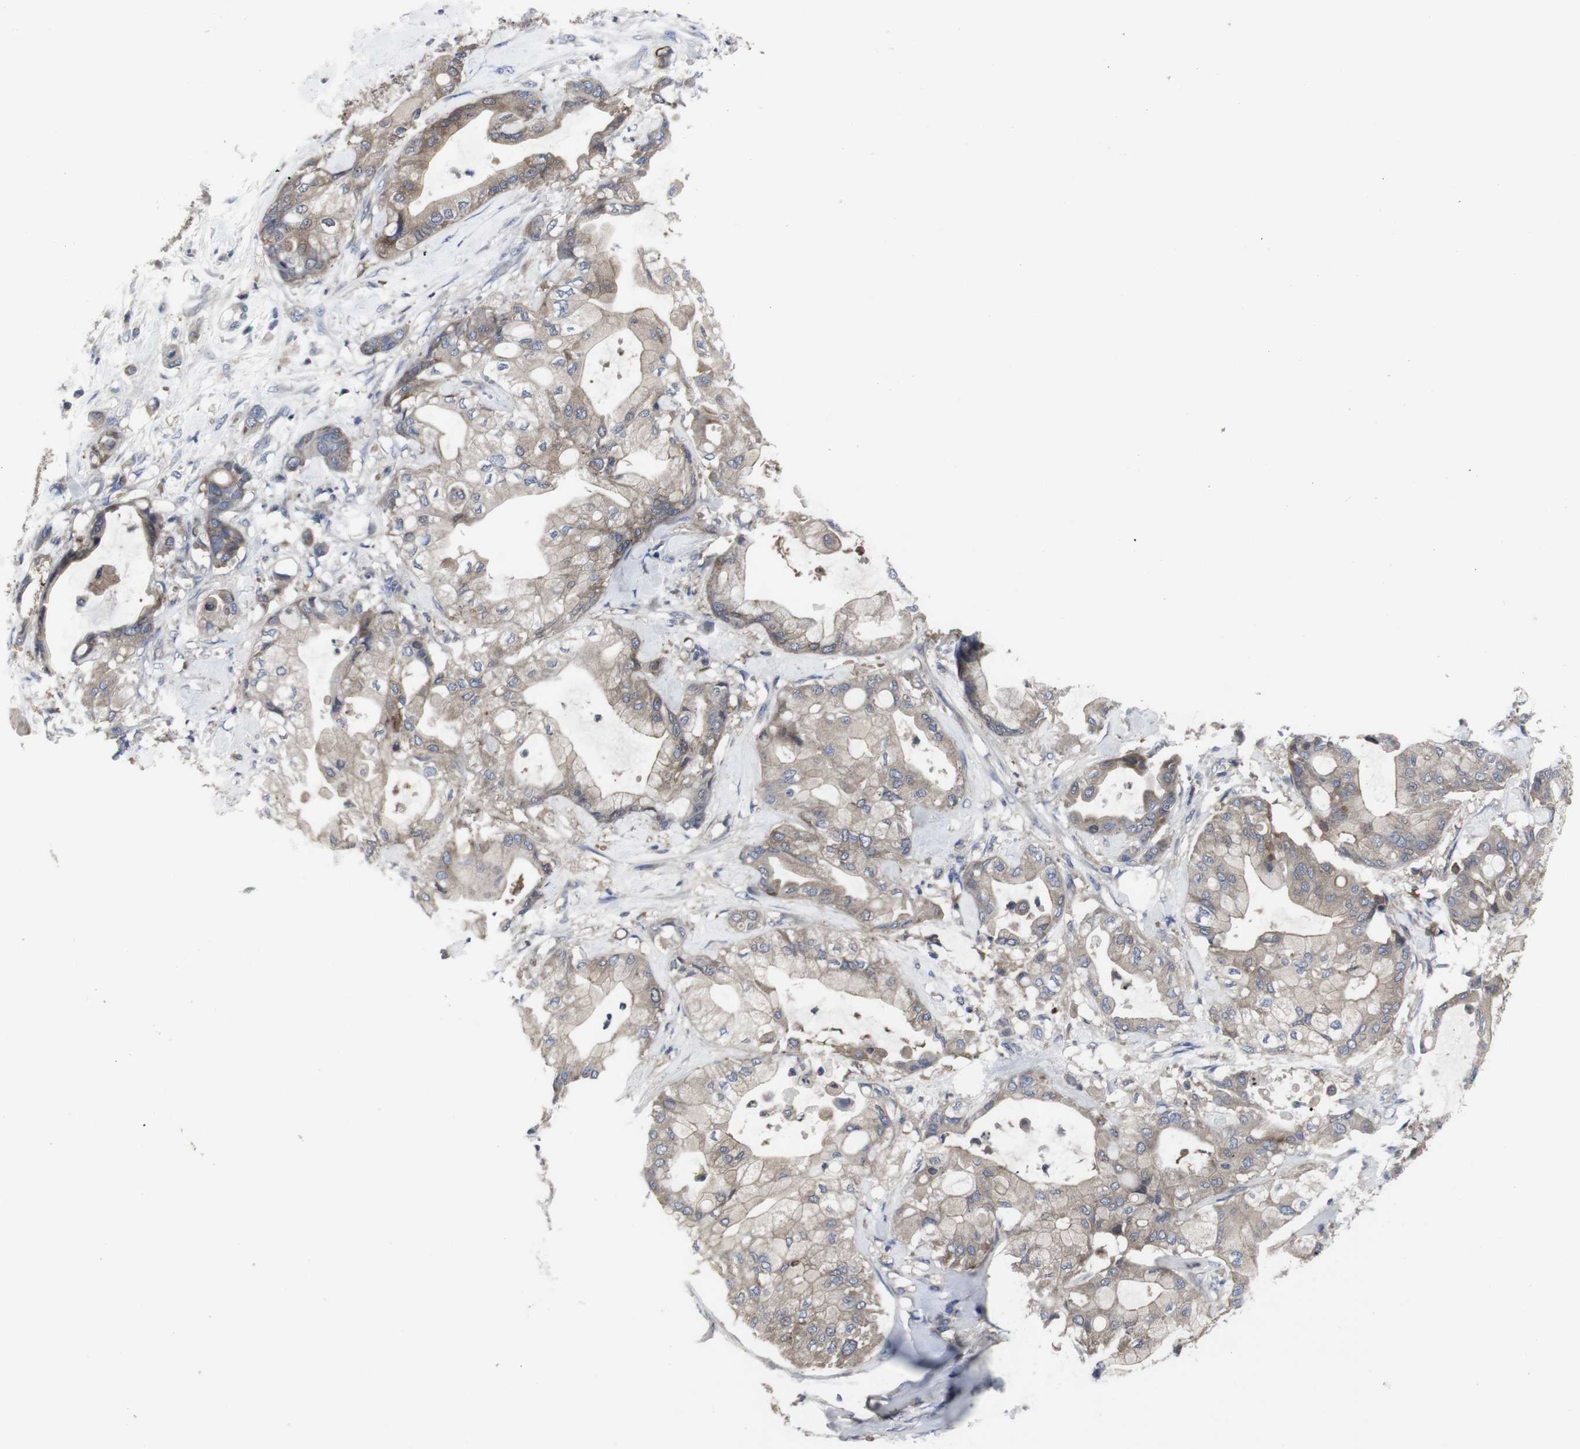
{"staining": {"intensity": "moderate", "quantity": "25%-75%", "location": "cytoplasmic/membranous"}, "tissue": "pancreatic cancer", "cell_type": "Tumor cells", "image_type": "cancer", "snomed": [{"axis": "morphology", "description": "Adenocarcinoma, NOS"}, {"axis": "morphology", "description": "Adenocarcinoma, metastatic, NOS"}, {"axis": "topography", "description": "Lymph node"}, {"axis": "topography", "description": "Pancreas"}, {"axis": "topography", "description": "Duodenum"}], "caption": "Protein positivity by immunohistochemistry demonstrates moderate cytoplasmic/membranous staining in approximately 25%-75% of tumor cells in metastatic adenocarcinoma (pancreatic). (Brightfield microscopy of DAB IHC at high magnification).", "gene": "HPRT1", "patient": {"sex": "female", "age": 64}}